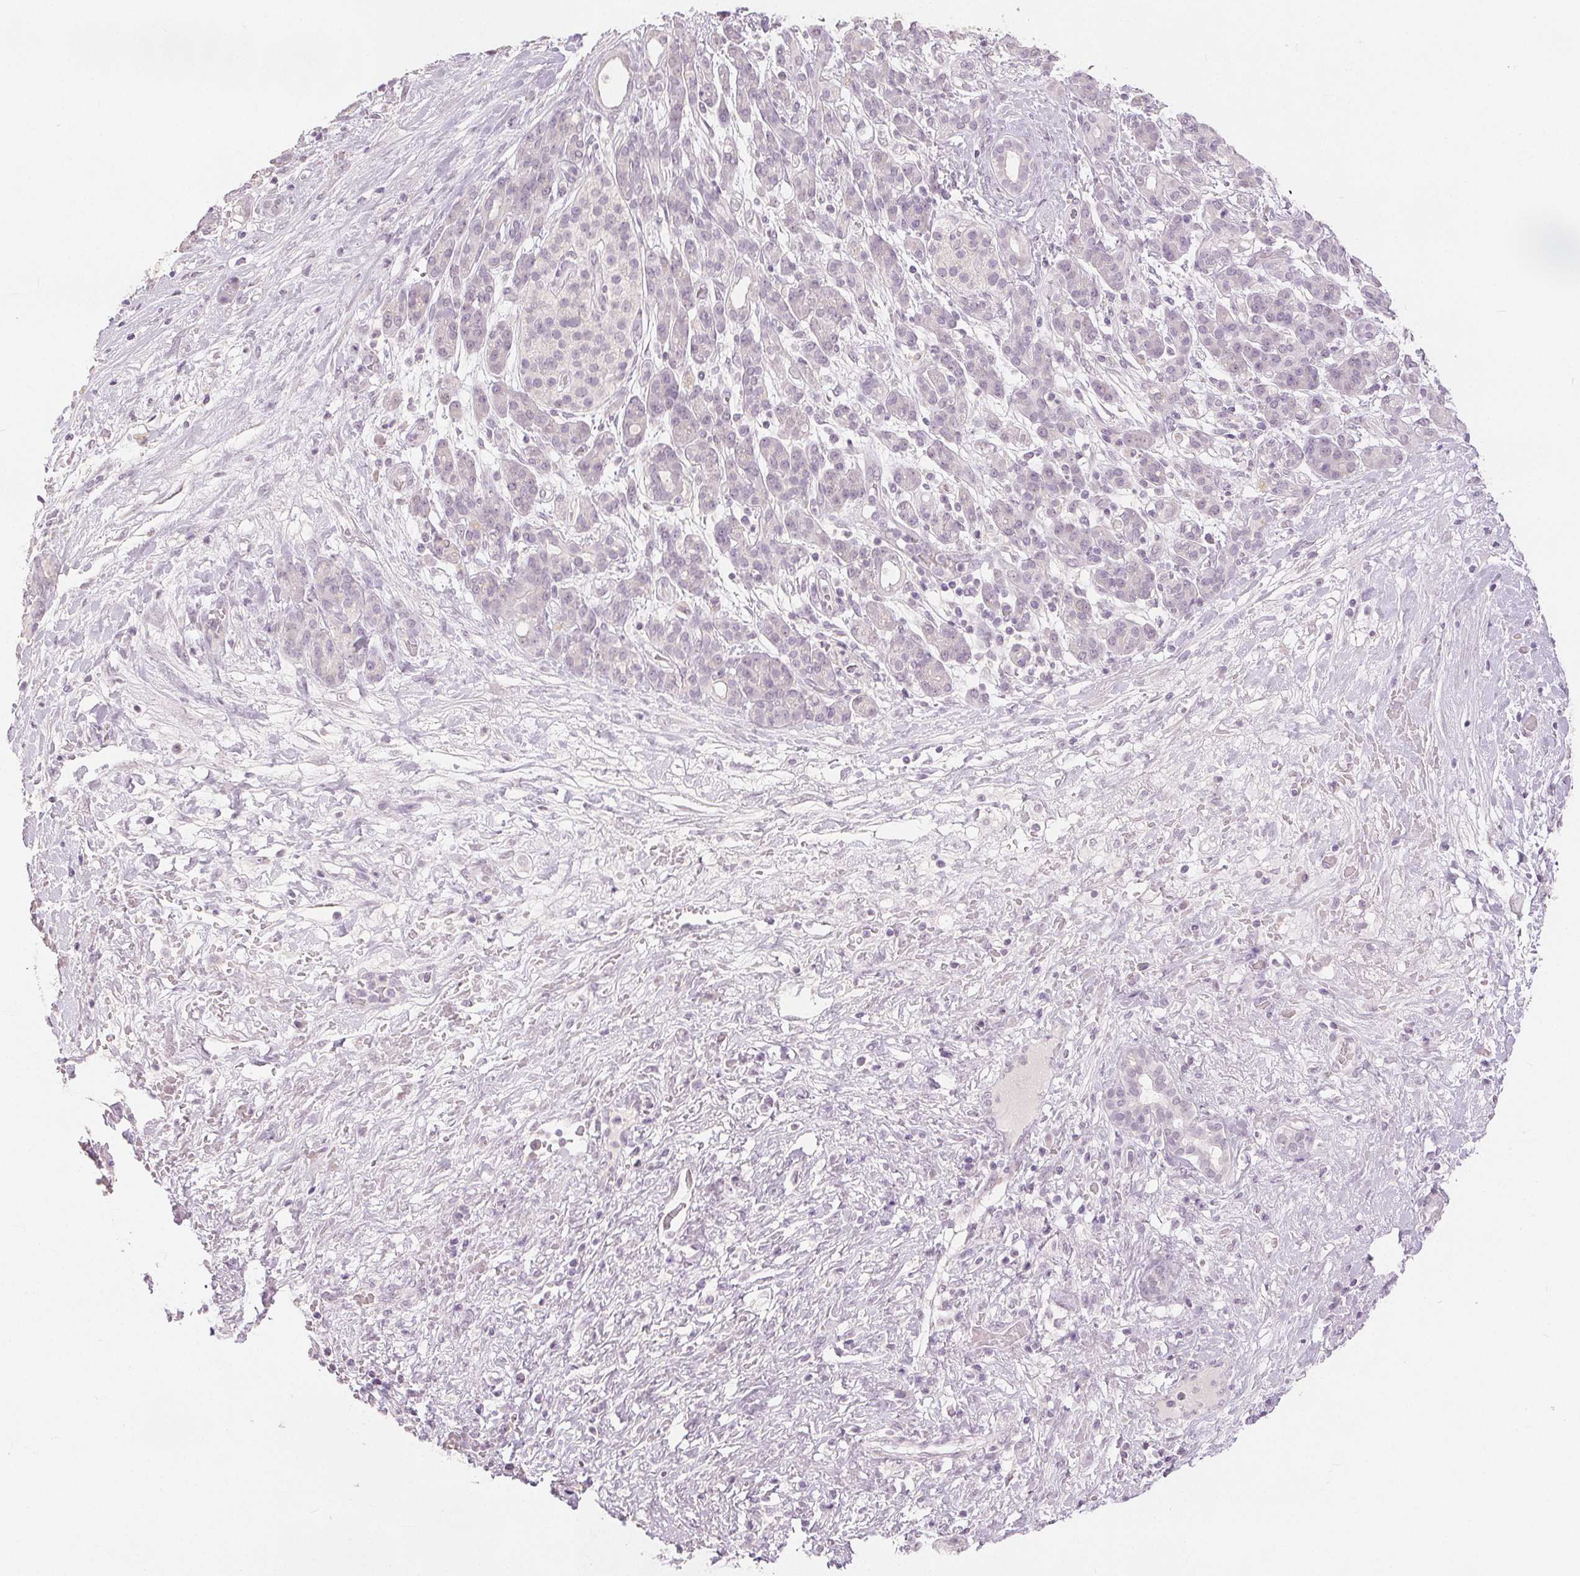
{"staining": {"intensity": "negative", "quantity": "none", "location": "none"}, "tissue": "pancreatic cancer", "cell_type": "Tumor cells", "image_type": "cancer", "snomed": [{"axis": "morphology", "description": "Adenocarcinoma, NOS"}, {"axis": "topography", "description": "Pancreas"}], "caption": "High magnification brightfield microscopy of pancreatic cancer stained with DAB (brown) and counterstained with hematoxylin (blue): tumor cells show no significant positivity. Brightfield microscopy of immunohistochemistry stained with DAB (brown) and hematoxylin (blue), captured at high magnification.", "gene": "SLC27A5", "patient": {"sex": "male", "age": 44}}